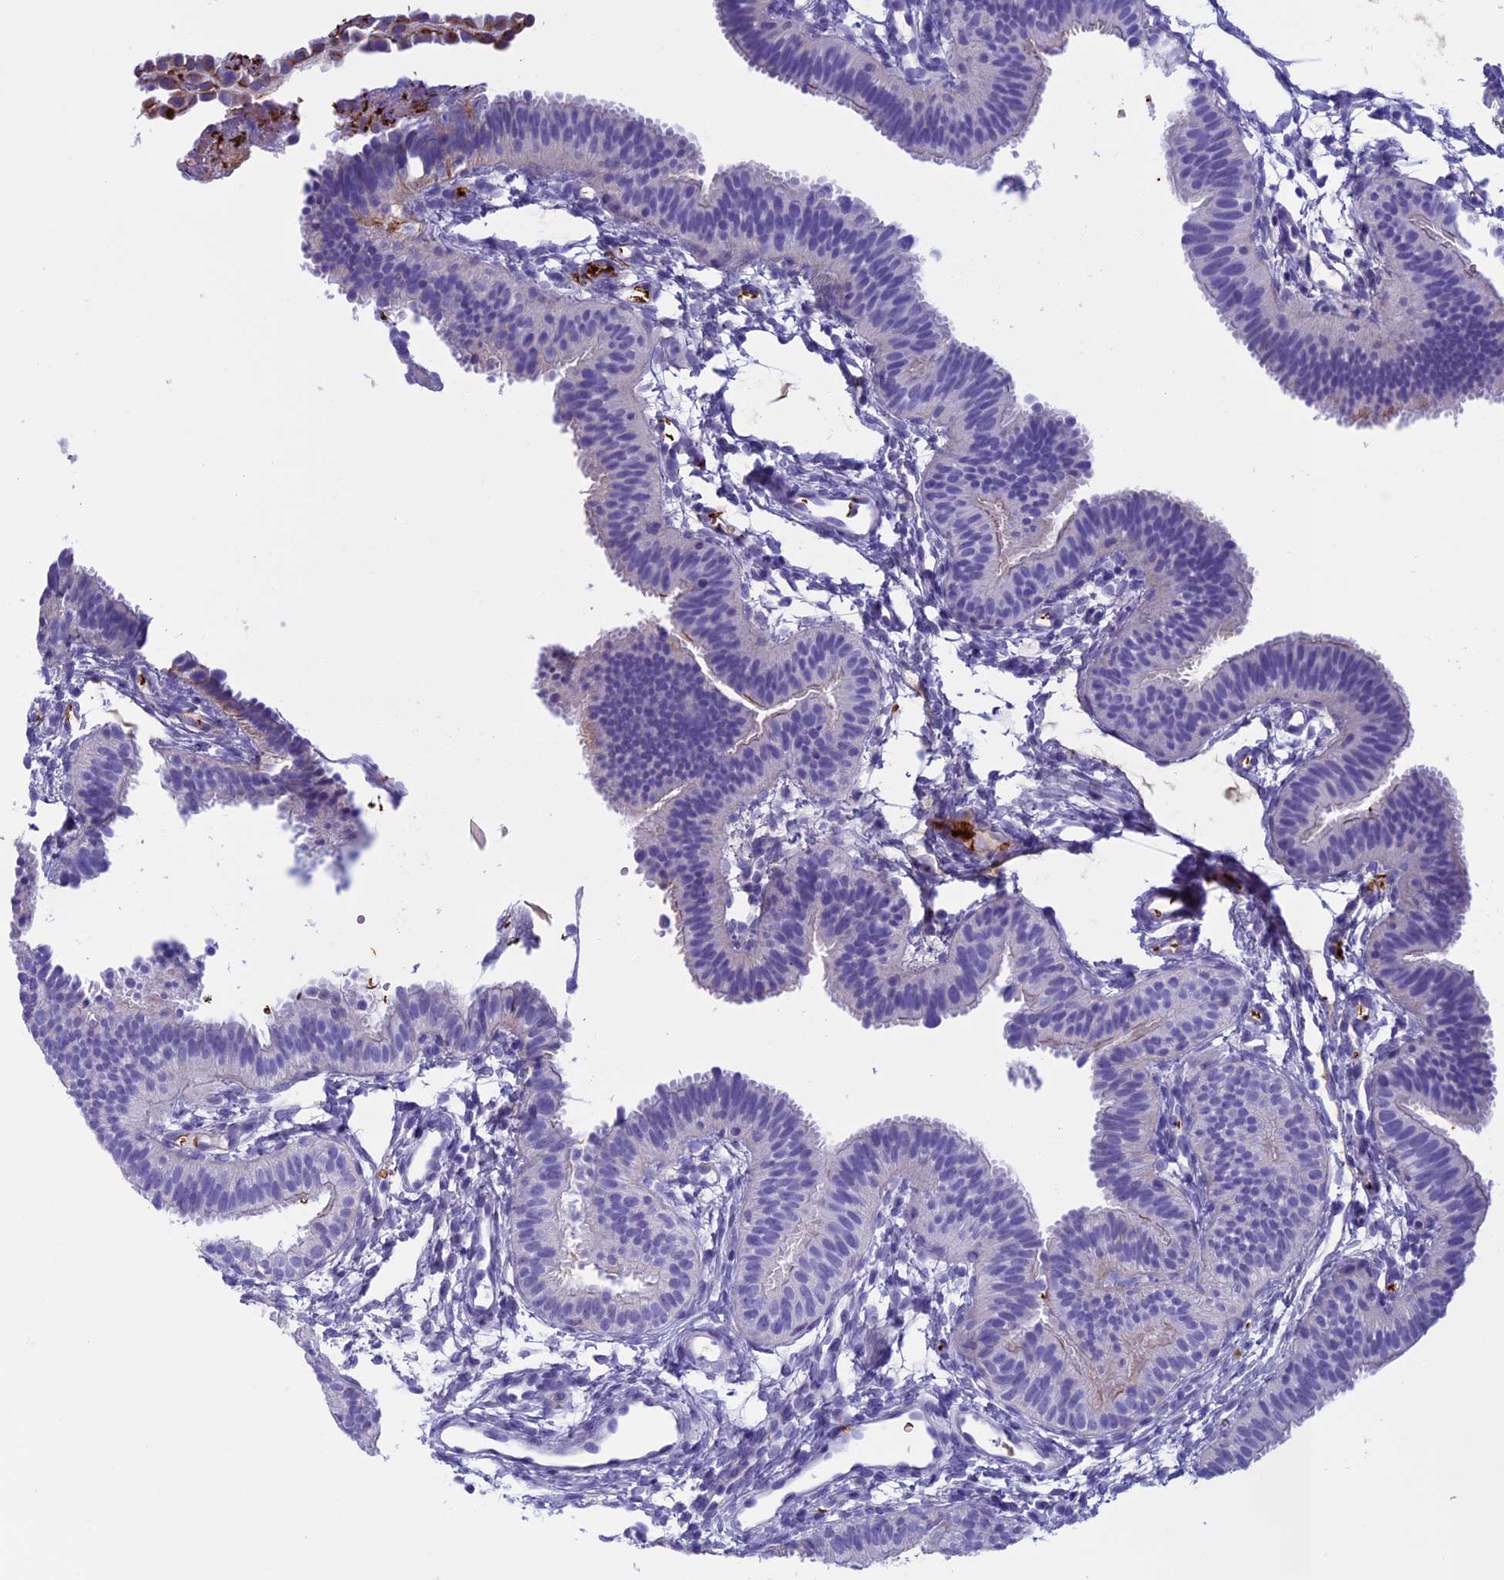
{"staining": {"intensity": "negative", "quantity": "none", "location": "none"}, "tissue": "fallopian tube", "cell_type": "Glandular cells", "image_type": "normal", "snomed": [{"axis": "morphology", "description": "Normal tissue, NOS"}, {"axis": "topography", "description": "Fallopian tube"}], "caption": "Image shows no significant protein staining in glandular cells of normal fallopian tube.", "gene": "ANGPTL2", "patient": {"sex": "female", "age": 35}}